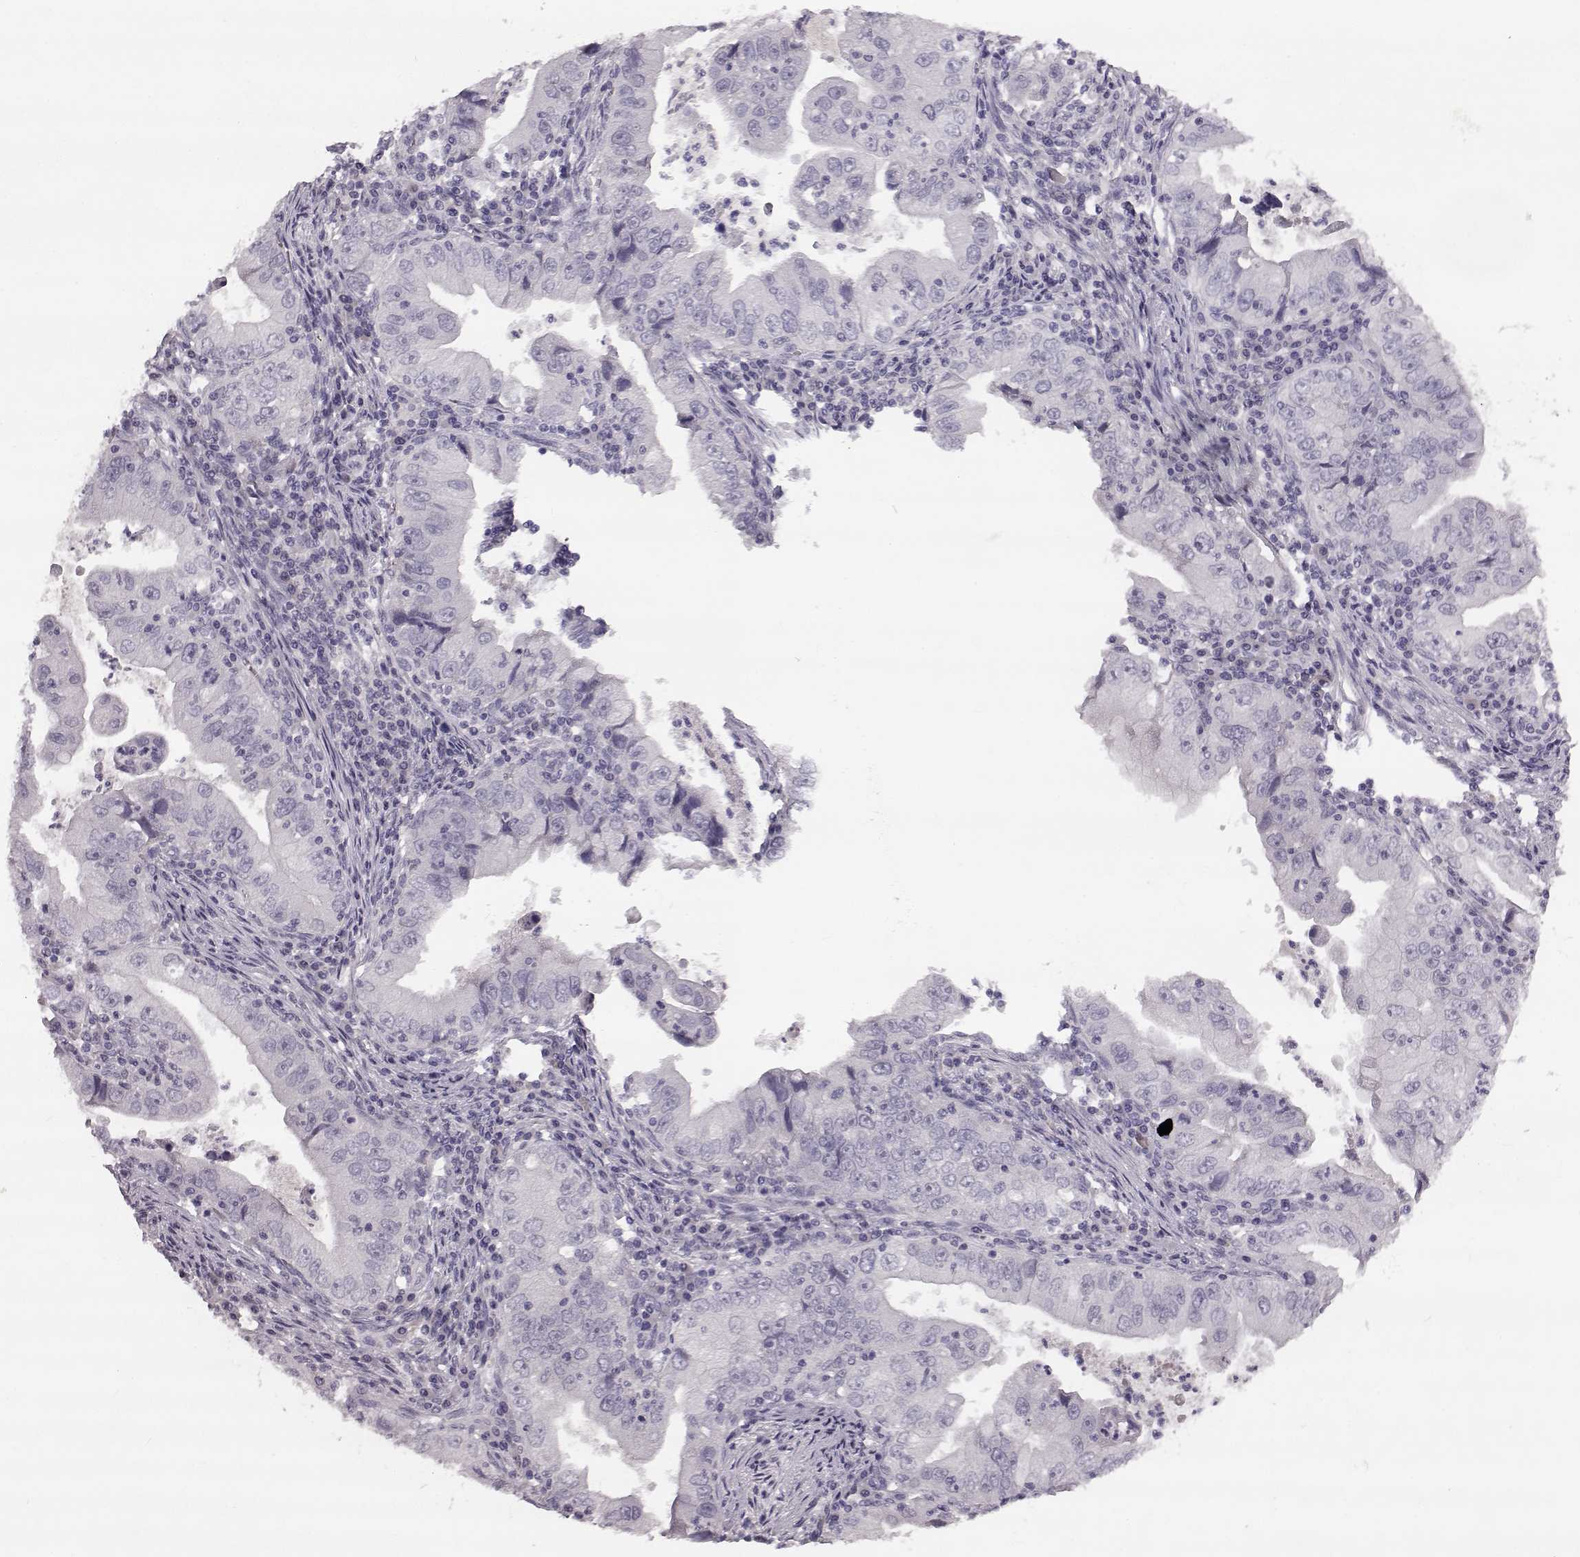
{"staining": {"intensity": "negative", "quantity": "none", "location": "none"}, "tissue": "stomach cancer", "cell_type": "Tumor cells", "image_type": "cancer", "snomed": [{"axis": "morphology", "description": "Adenocarcinoma, NOS"}, {"axis": "topography", "description": "Stomach"}], "caption": "The histopathology image displays no staining of tumor cells in stomach adenocarcinoma.", "gene": "SPAG17", "patient": {"sex": "male", "age": 76}}